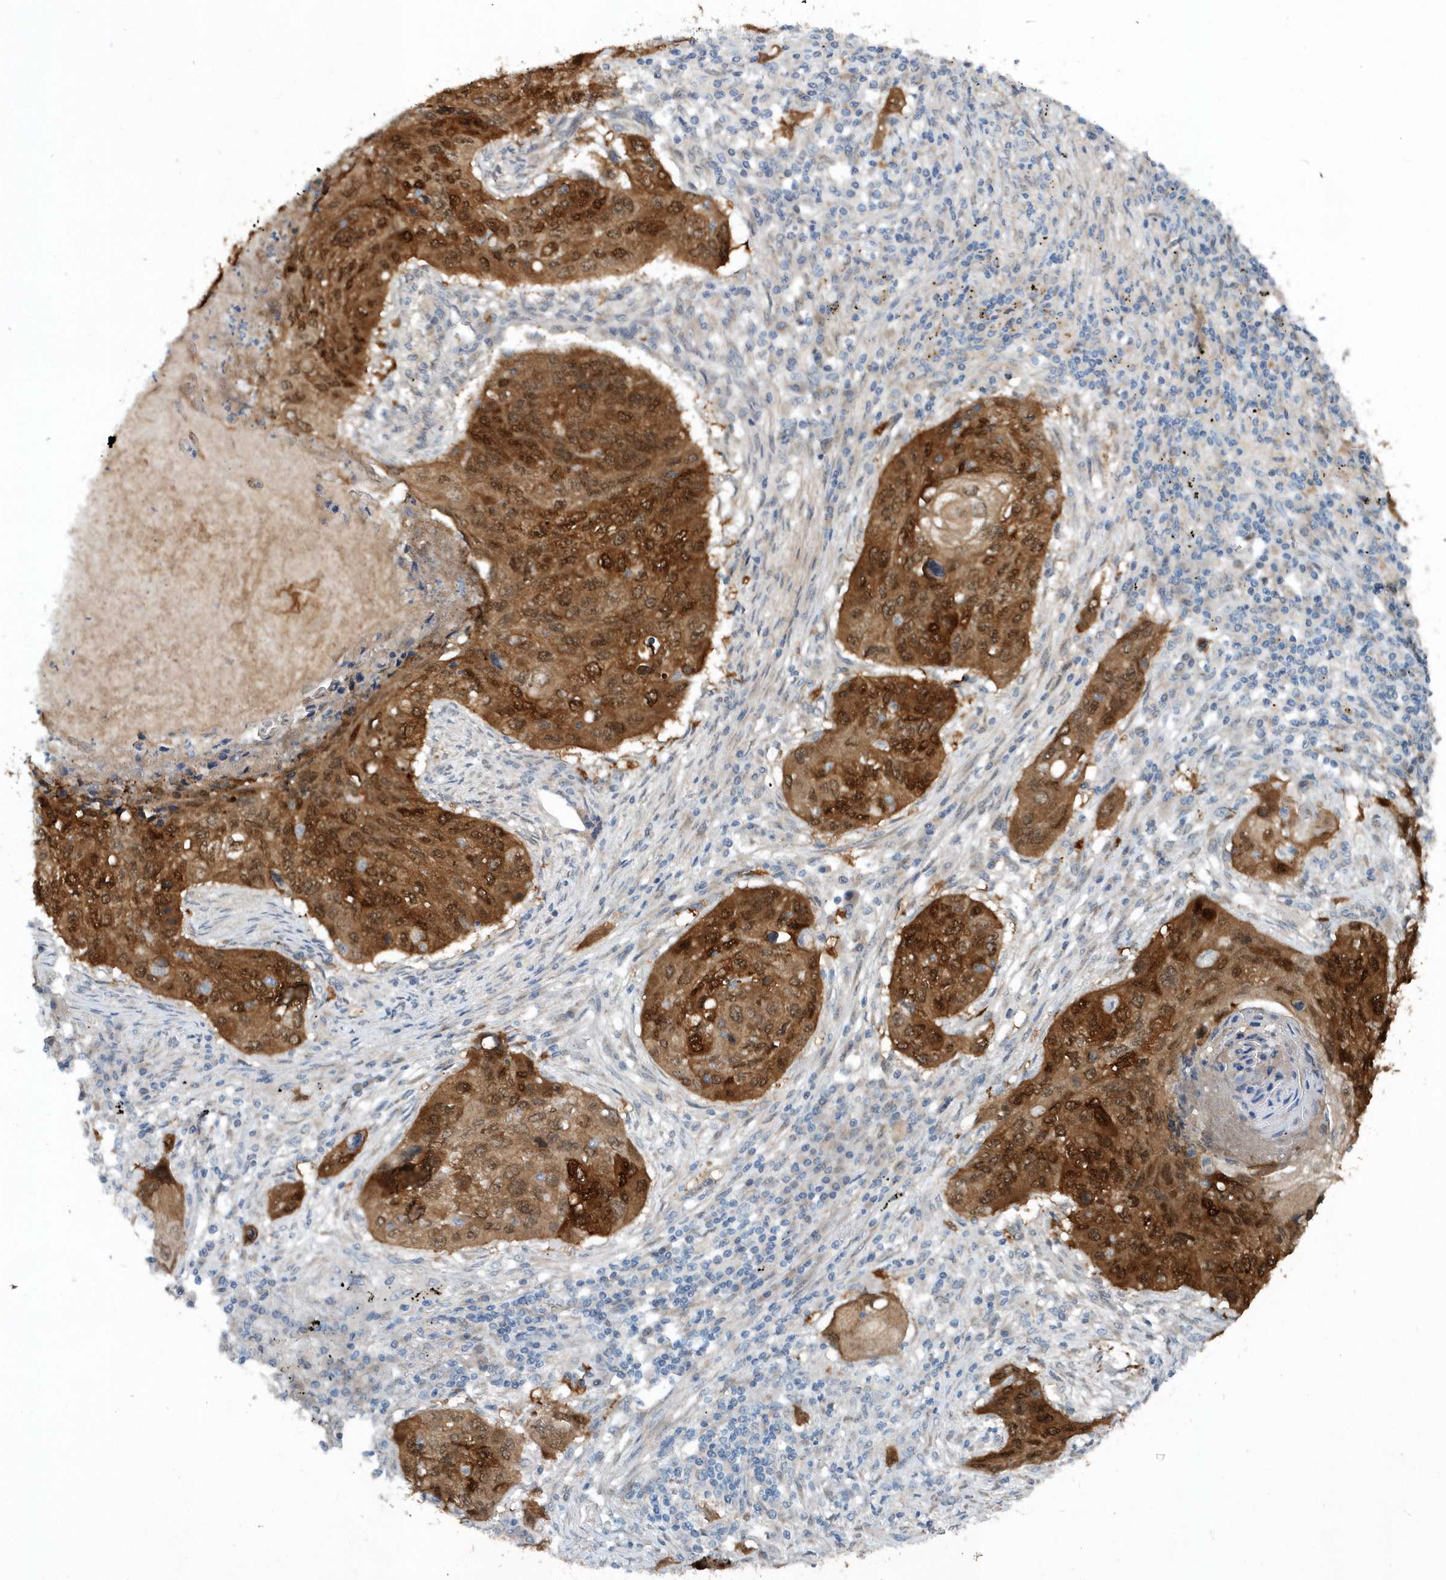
{"staining": {"intensity": "strong", "quantity": ">75%", "location": "cytoplasmic/membranous"}, "tissue": "lung cancer", "cell_type": "Tumor cells", "image_type": "cancer", "snomed": [{"axis": "morphology", "description": "Squamous cell carcinoma, NOS"}, {"axis": "topography", "description": "Lung"}], "caption": "An image of human lung cancer (squamous cell carcinoma) stained for a protein reveals strong cytoplasmic/membranous brown staining in tumor cells.", "gene": "PFN2", "patient": {"sex": "female", "age": 63}}